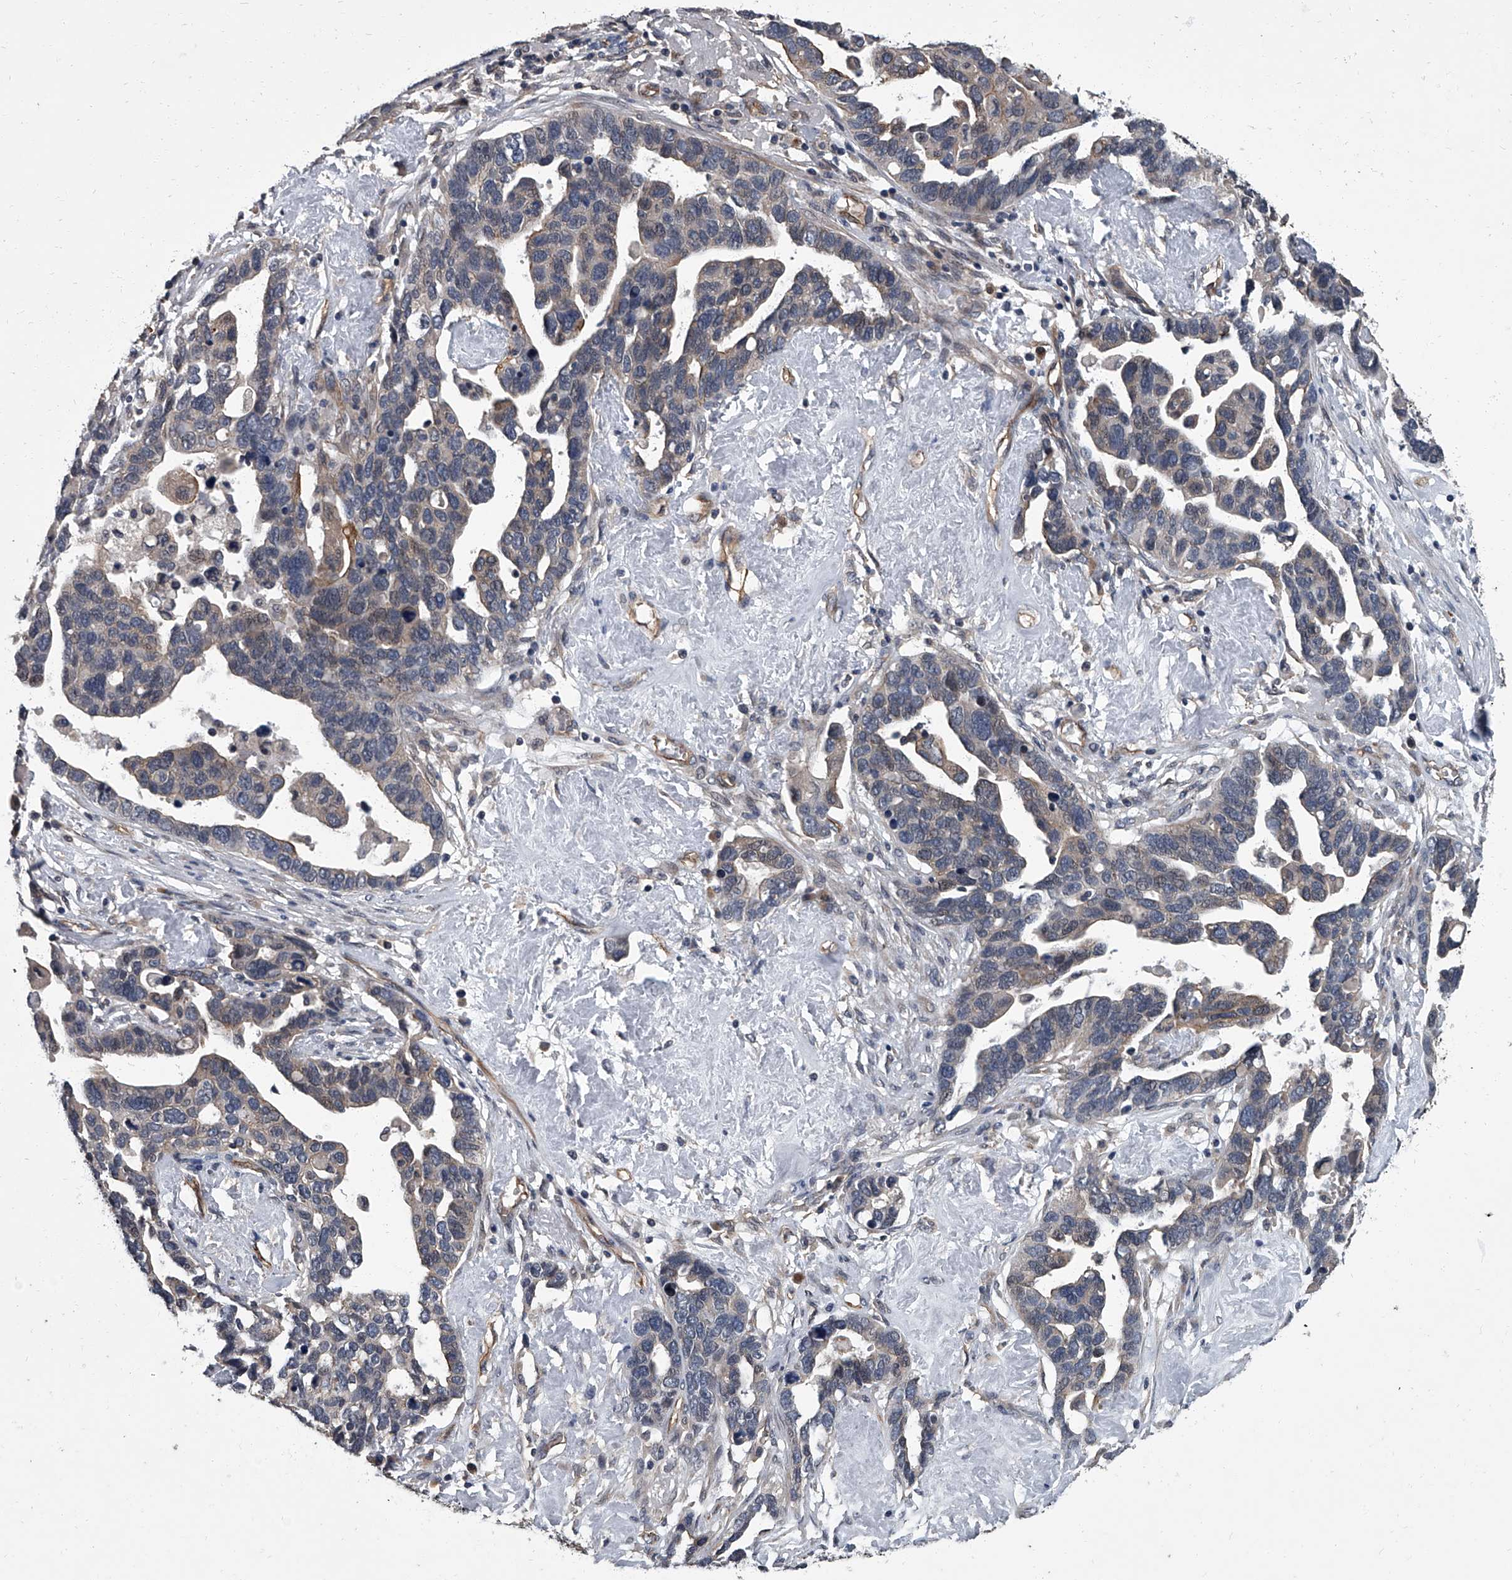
{"staining": {"intensity": "weak", "quantity": "<25%", "location": "cytoplasmic/membranous"}, "tissue": "ovarian cancer", "cell_type": "Tumor cells", "image_type": "cancer", "snomed": [{"axis": "morphology", "description": "Cystadenocarcinoma, serous, NOS"}, {"axis": "topography", "description": "Ovary"}], "caption": "This is an immunohistochemistry (IHC) image of ovarian cancer (serous cystadenocarcinoma). There is no positivity in tumor cells.", "gene": "SIRT4", "patient": {"sex": "female", "age": 54}}